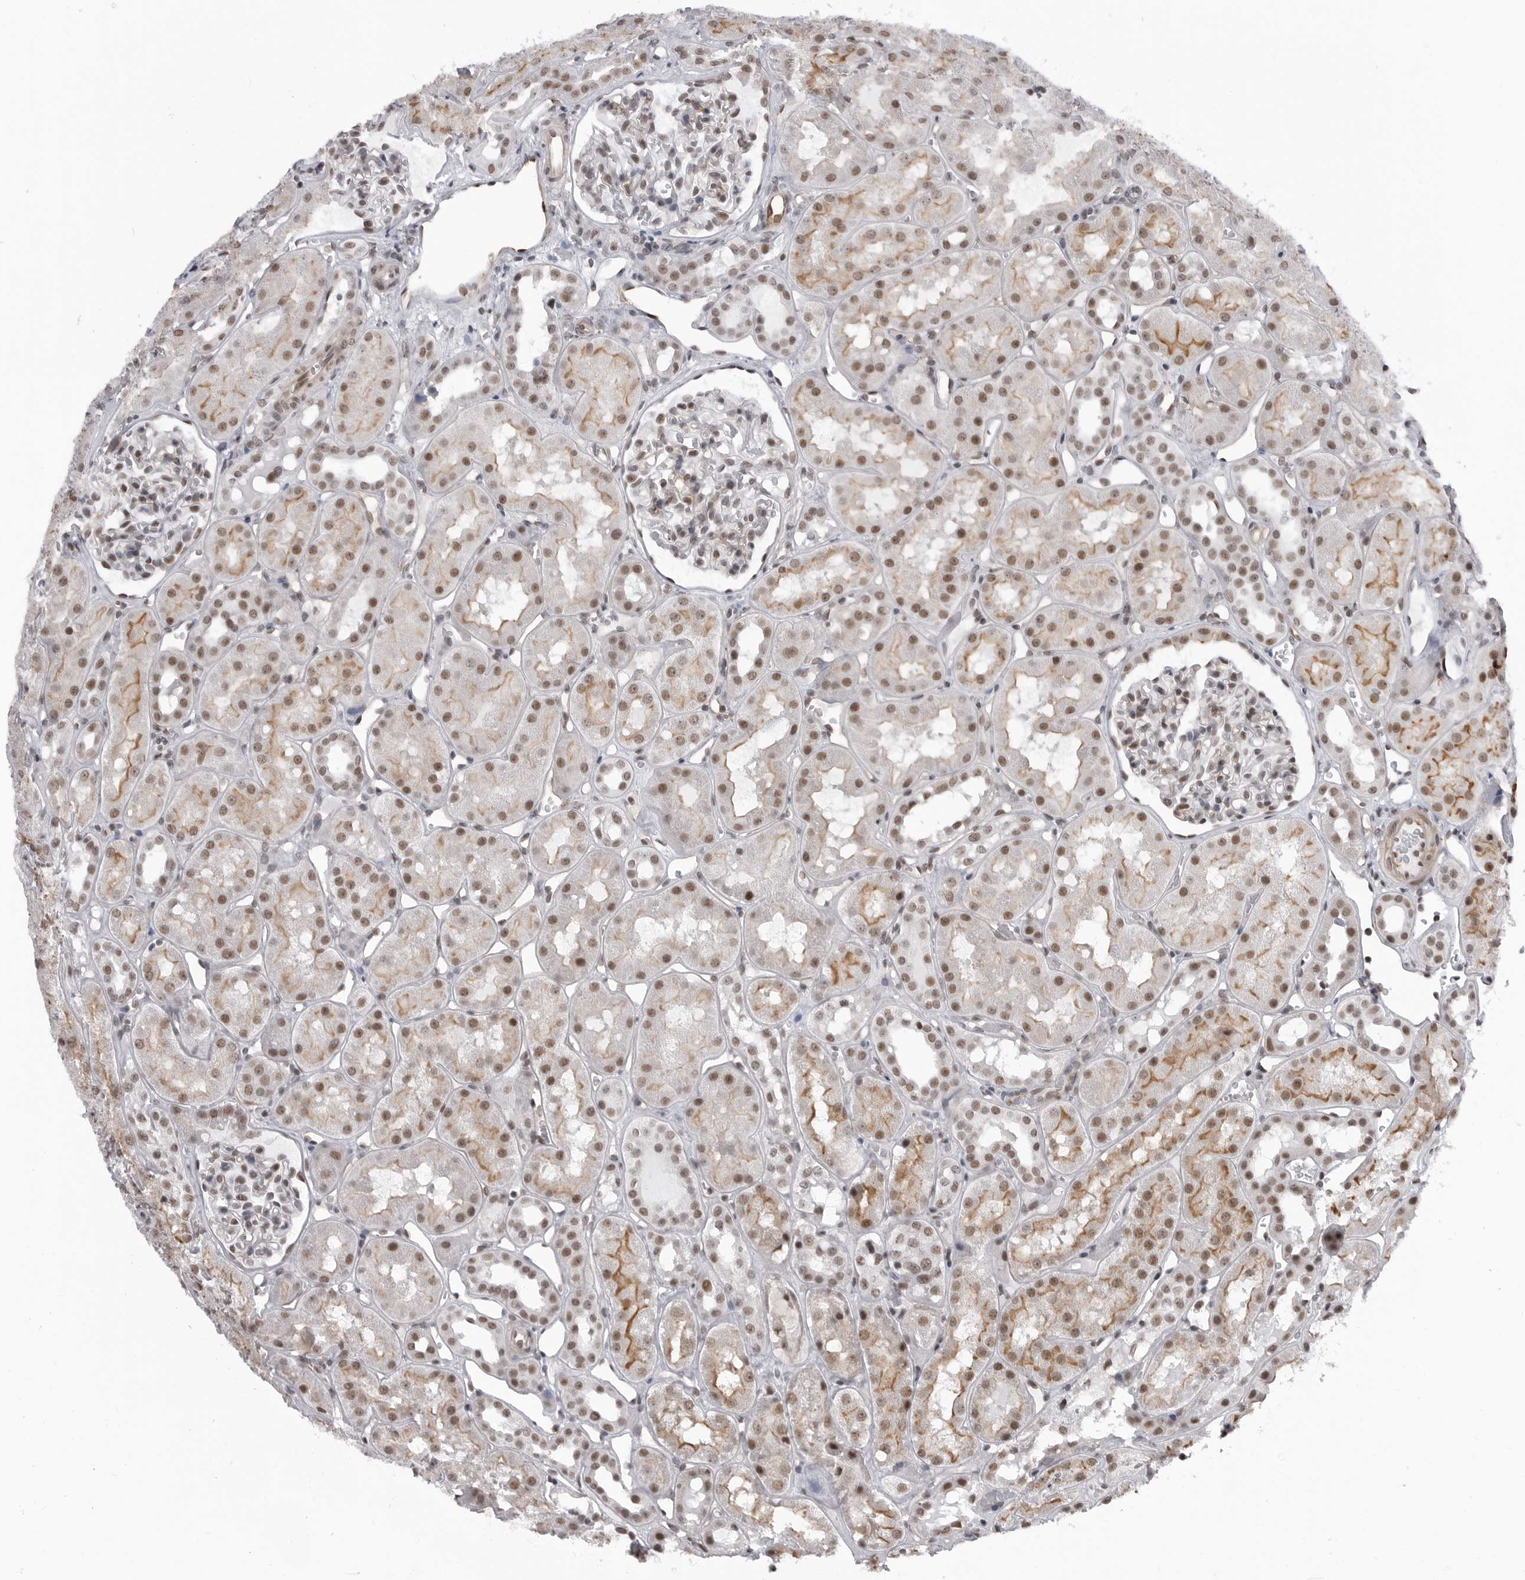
{"staining": {"intensity": "moderate", "quantity": "25%-75%", "location": "nuclear"}, "tissue": "kidney", "cell_type": "Cells in glomeruli", "image_type": "normal", "snomed": [{"axis": "morphology", "description": "Normal tissue, NOS"}, {"axis": "topography", "description": "Kidney"}], "caption": "This histopathology image shows immunohistochemistry (IHC) staining of unremarkable kidney, with medium moderate nuclear positivity in about 25%-75% of cells in glomeruli.", "gene": "RNF26", "patient": {"sex": "male", "age": 16}}